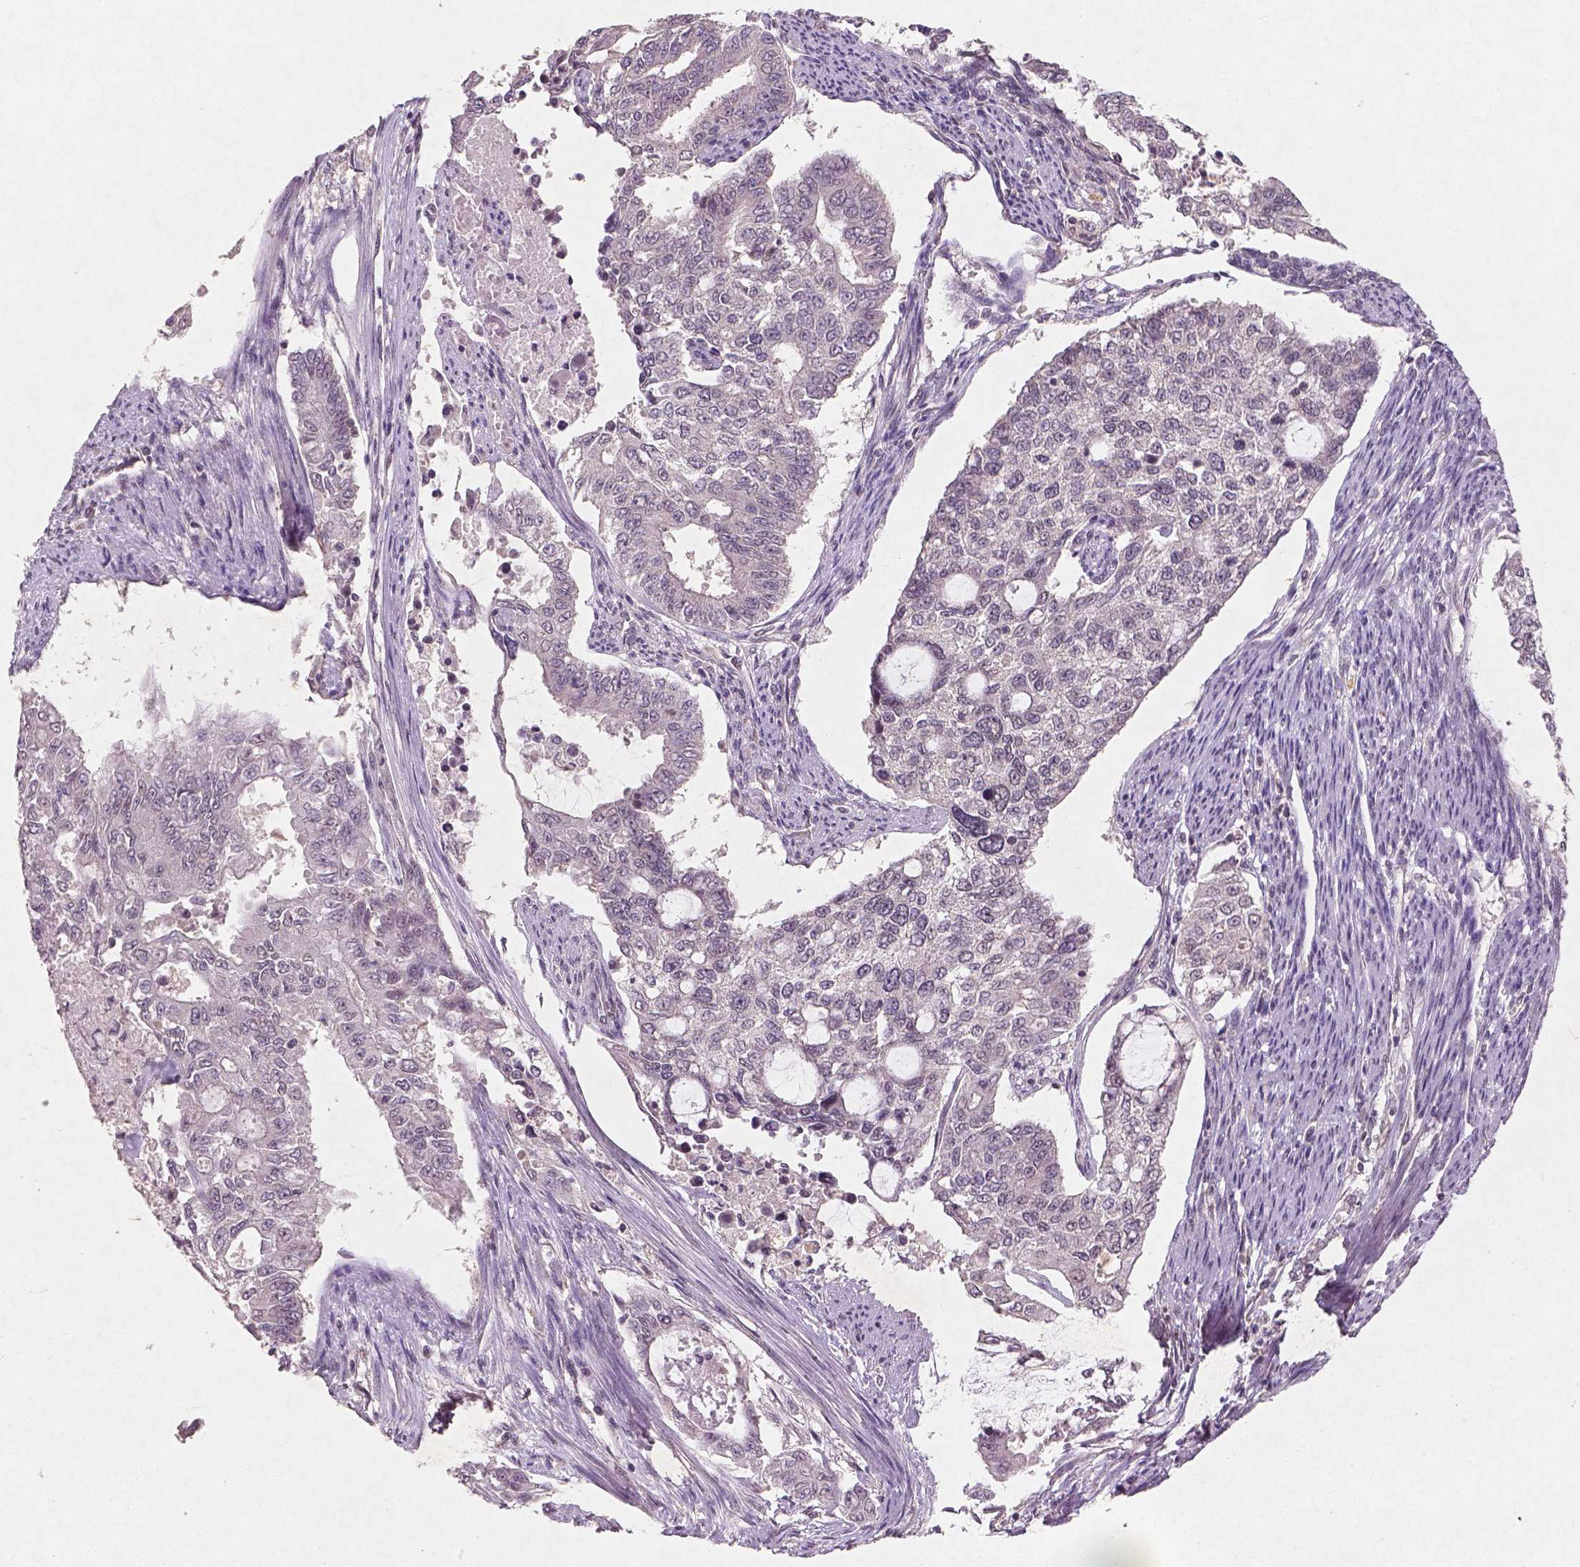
{"staining": {"intensity": "negative", "quantity": "none", "location": "none"}, "tissue": "endometrial cancer", "cell_type": "Tumor cells", "image_type": "cancer", "snomed": [{"axis": "morphology", "description": "Adenocarcinoma, NOS"}, {"axis": "topography", "description": "Uterus"}], "caption": "This is an immunohistochemistry photomicrograph of adenocarcinoma (endometrial). There is no expression in tumor cells.", "gene": "SMAD2", "patient": {"sex": "female", "age": 59}}